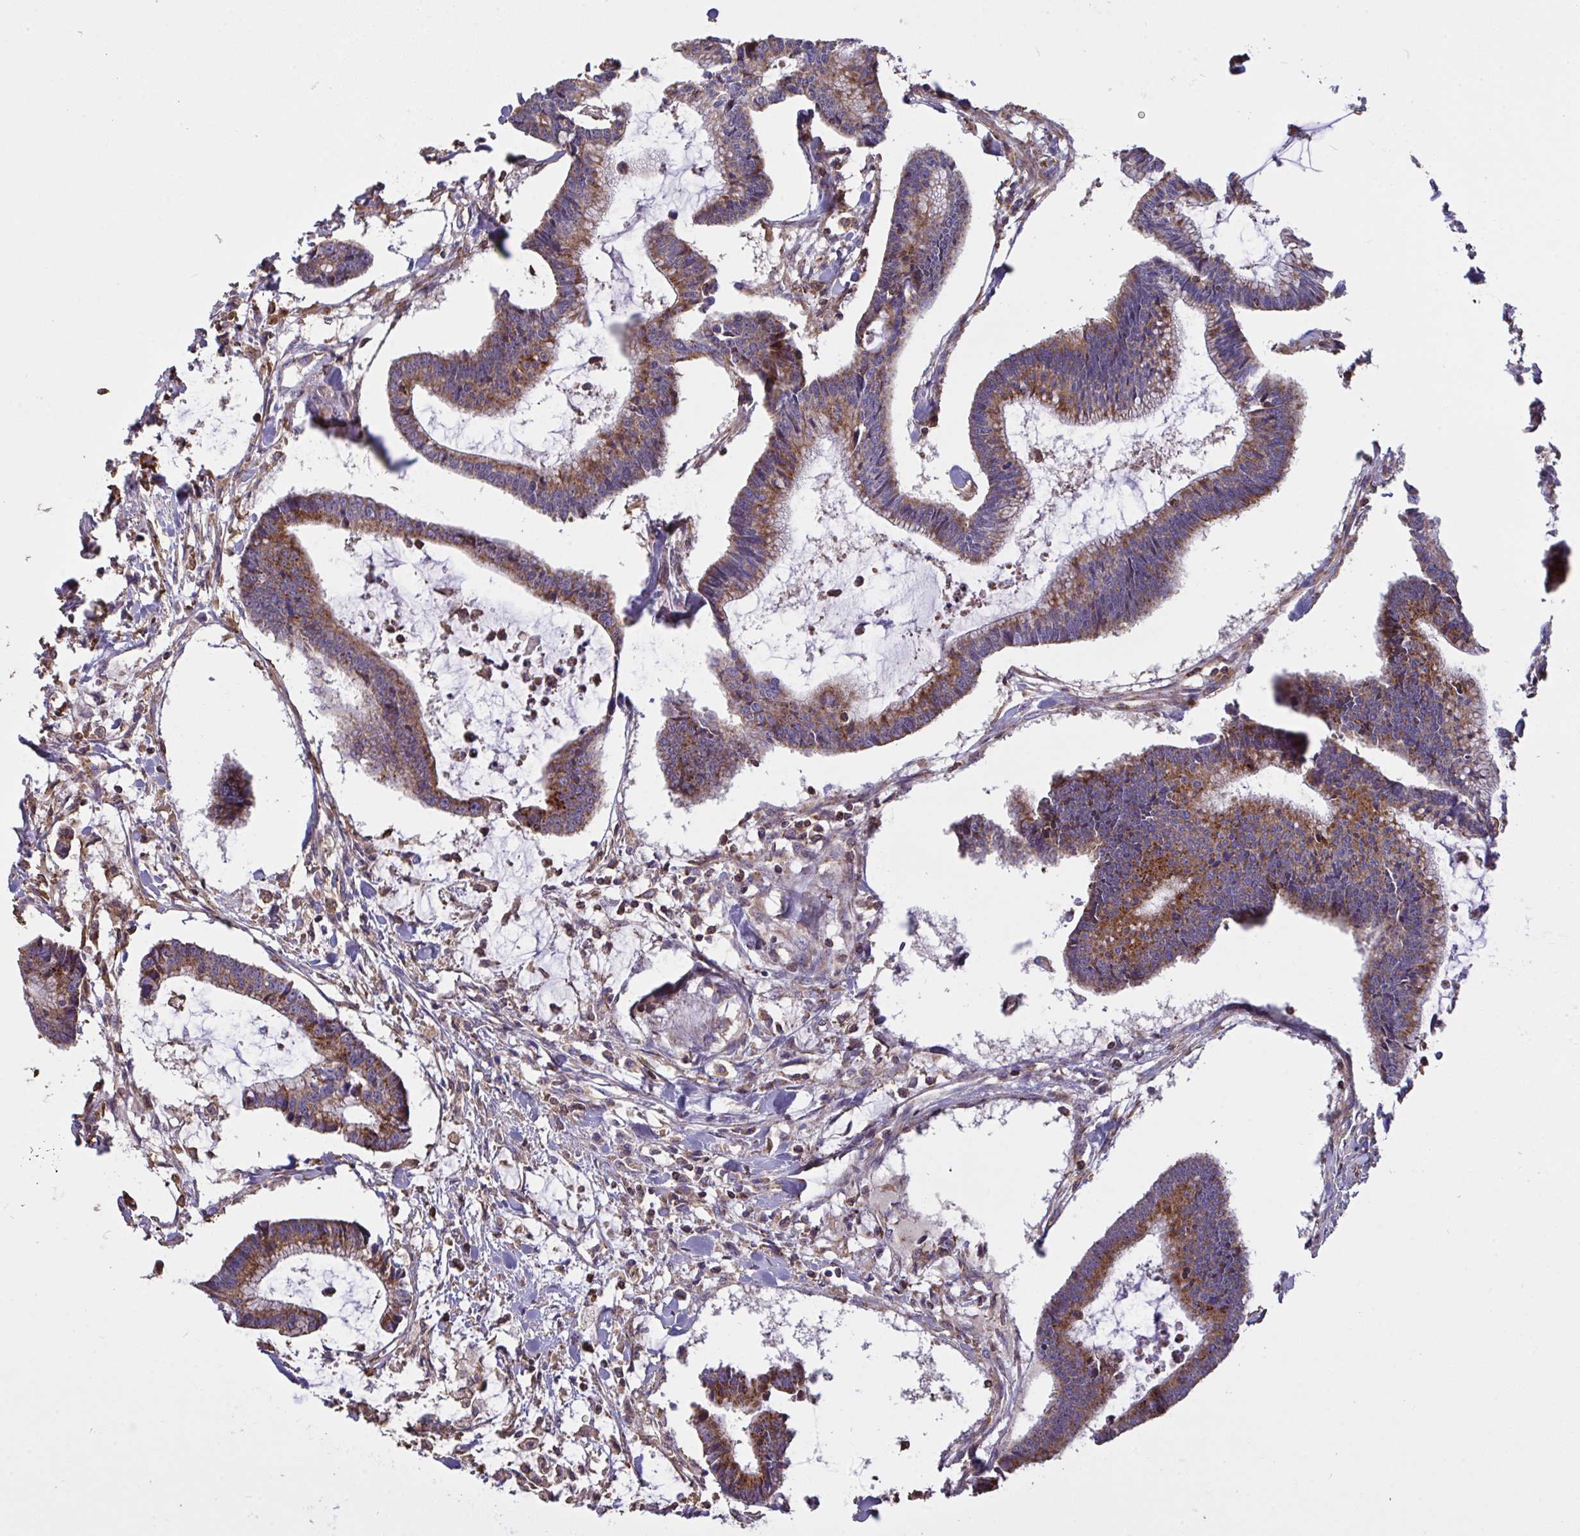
{"staining": {"intensity": "strong", "quantity": ">75%", "location": "cytoplasmic/membranous"}, "tissue": "colorectal cancer", "cell_type": "Tumor cells", "image_type": "cancer", "snomed": [{"axis": "morphology", "description": "Adenocarcinoma, NOS"}, {"axis": "topography", "description": "Colon"}], "caption": "High-magnification brightfield microscopy of adenocarcinoma (colorectal) stained with DAB (brown) and counterstained with hematoxylin (blue). tumor cells exhibit strong cytoplasmic/membranous expression is present in approximately>75% of cells. The staining was performed using DAB (3,3'-diaminobenzidine), with brown indicating positive protein expression. Nuclei are stained blue with hematoxylin.", "gene": "MICOS10", "patient": {"sex": "female", "age": 78}}